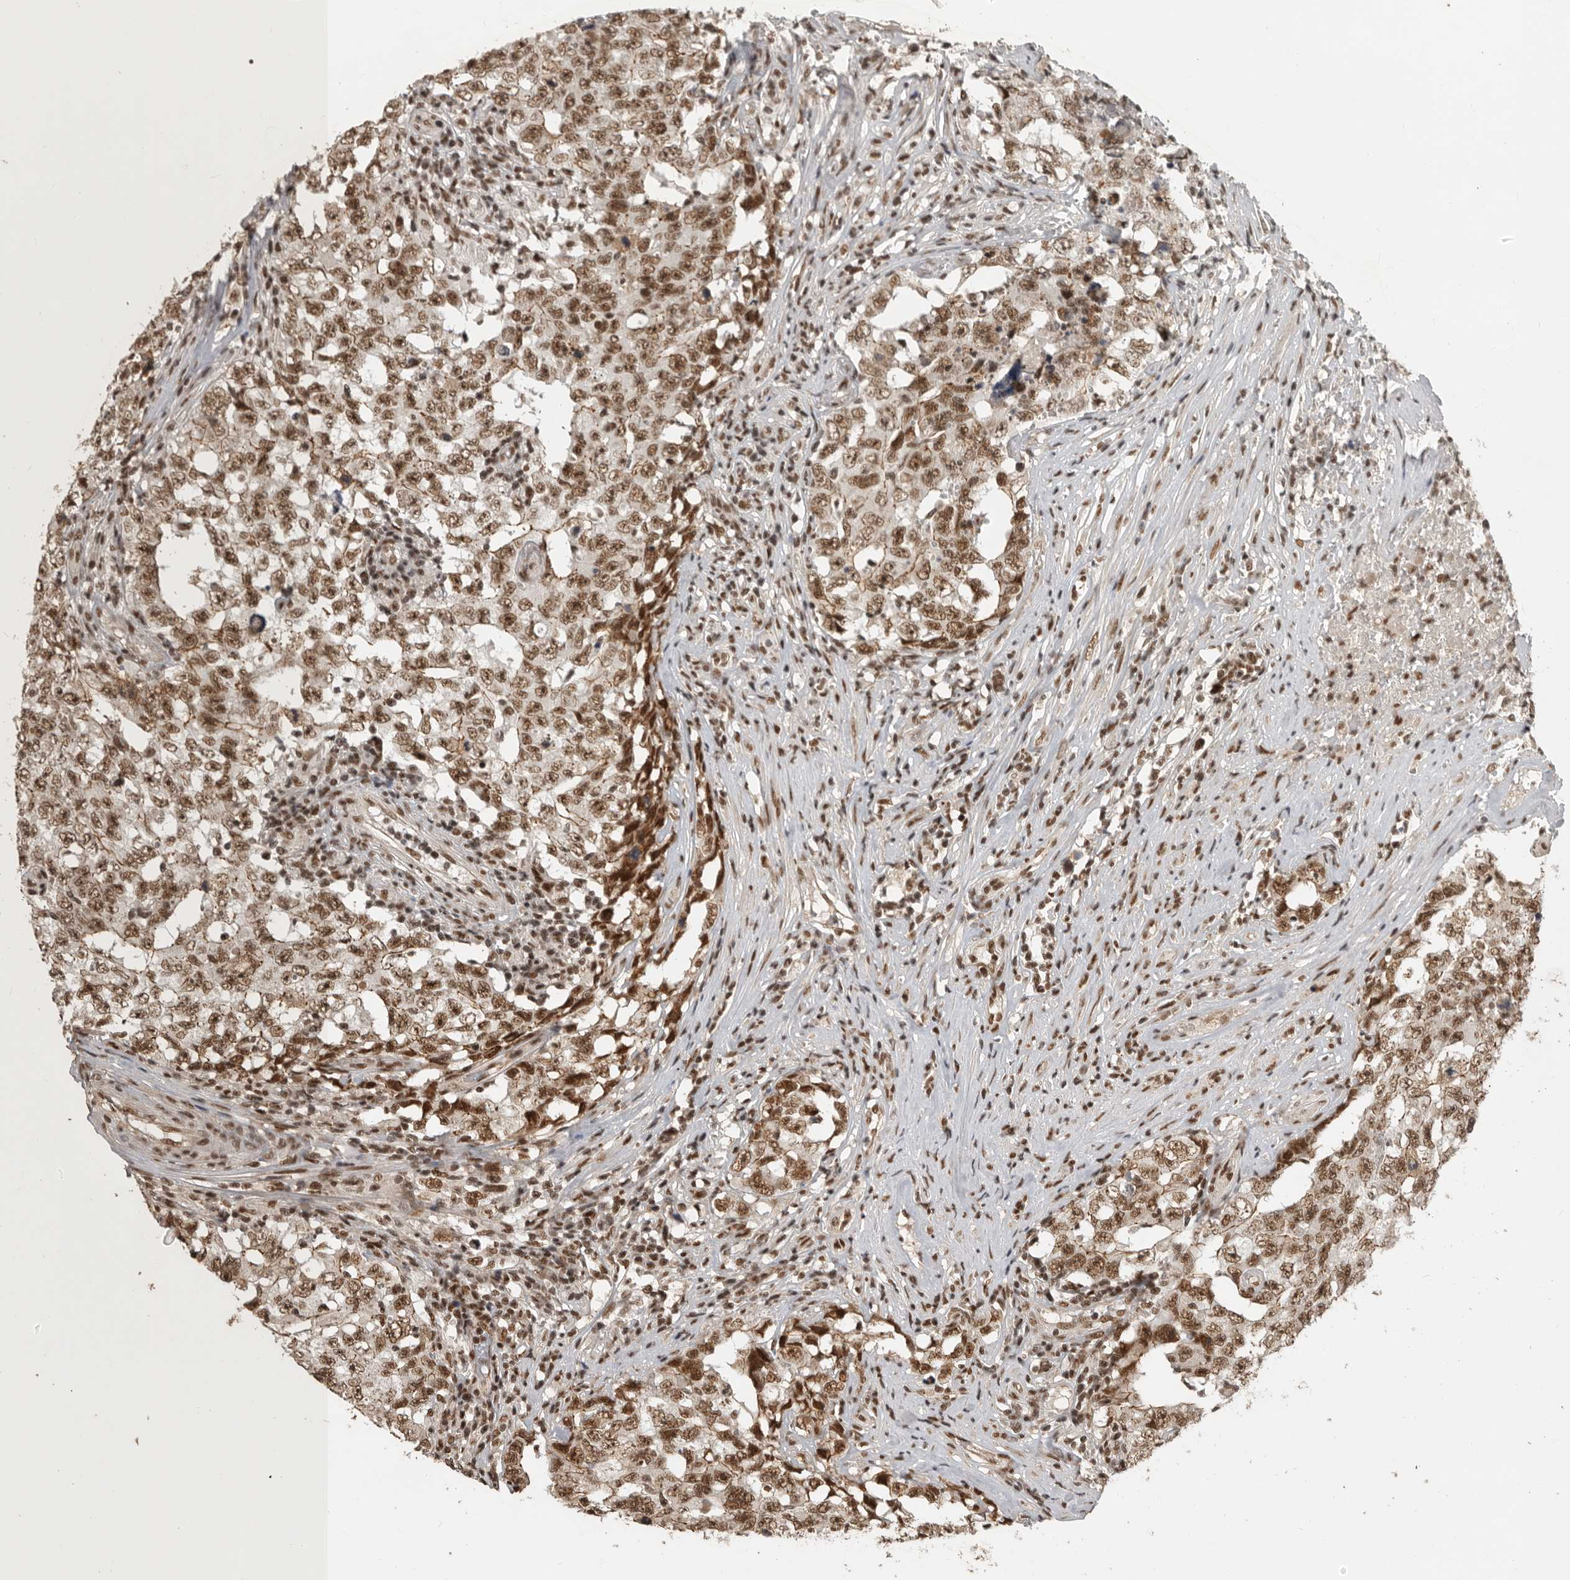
{"staining": {"intensity": "strong", "quantity": ">75%", "location": "cytoplasmic/membranous,nuclear"}, "tissue": "testis cancer", "cell_type": "Tumor cells", "image_type": "cancer", "snomed": [{"axis": "morphology", "description": "Carcinoma, Embryonal, NOS"}, {"axis": "topography", "description": "Testis"}], "caption": "A high amount of strong cytoplasmic/membranous and nuclear expression is present in approximately >75% of tumor cells in testis cancer (embryonal carcinoma) tissue. (Brightfield microscopy of DAB IHC at high magnification).", "gene": "CBLL1", "patient": {"sex": "male", "age": 26}}